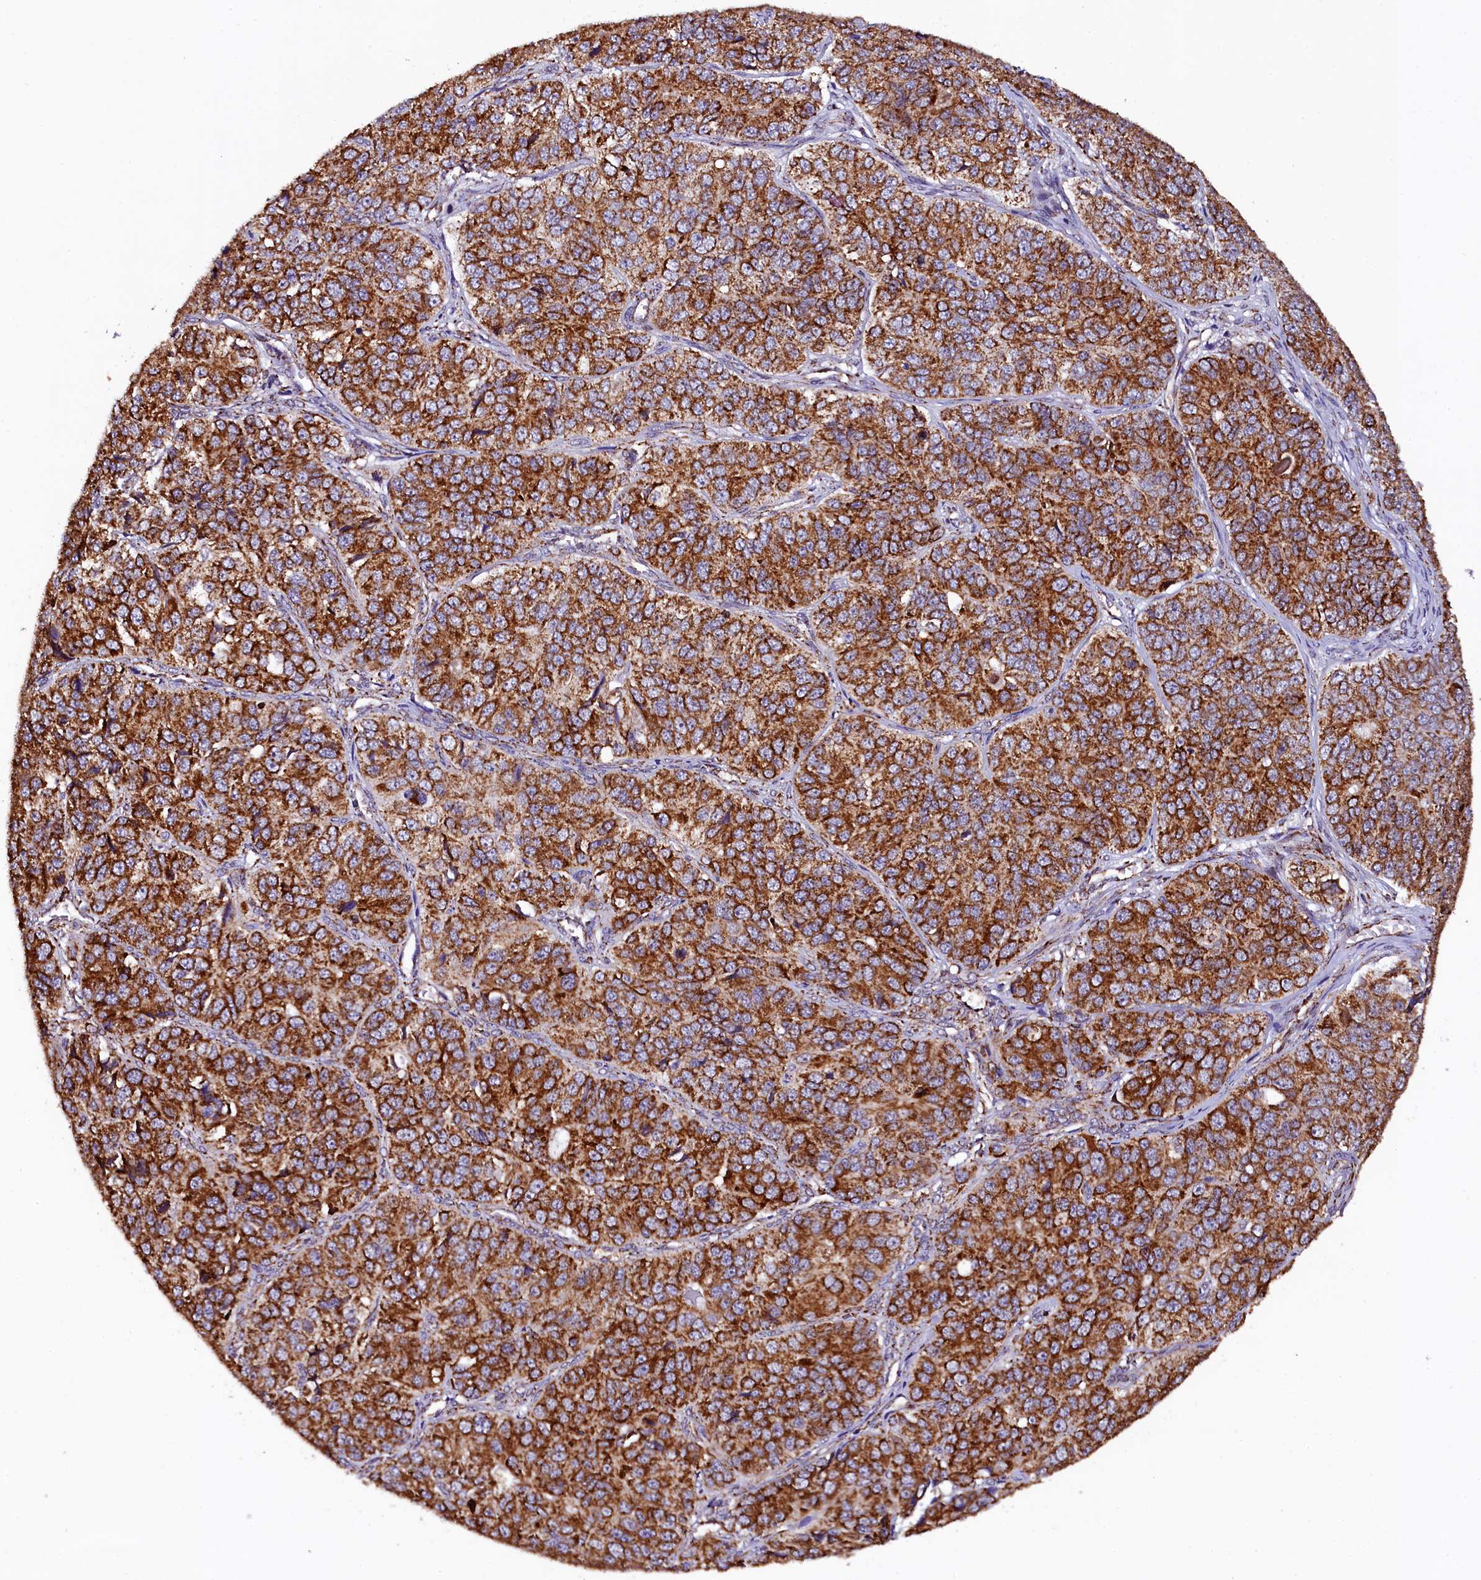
{"staining": {"intensity": "strong", "quantity": ">75%", "location": "cytoplasmic/membranous"}, "tissue": "ovarian cancer", "cell_type": "Tumor cells", "image_type": "cancer", "snomed": [{"axis": "morphology", "description": "Carcinoma, endometroid"}, {"axis": "topography", "description": "Ovary"}], "caption": "Endometroid carcinoma (ovarian) stained with a protein marker reveals strong staining in tumor cells.", "gene": "KLC2", "patient": {"sex": "female", "age": 51}}